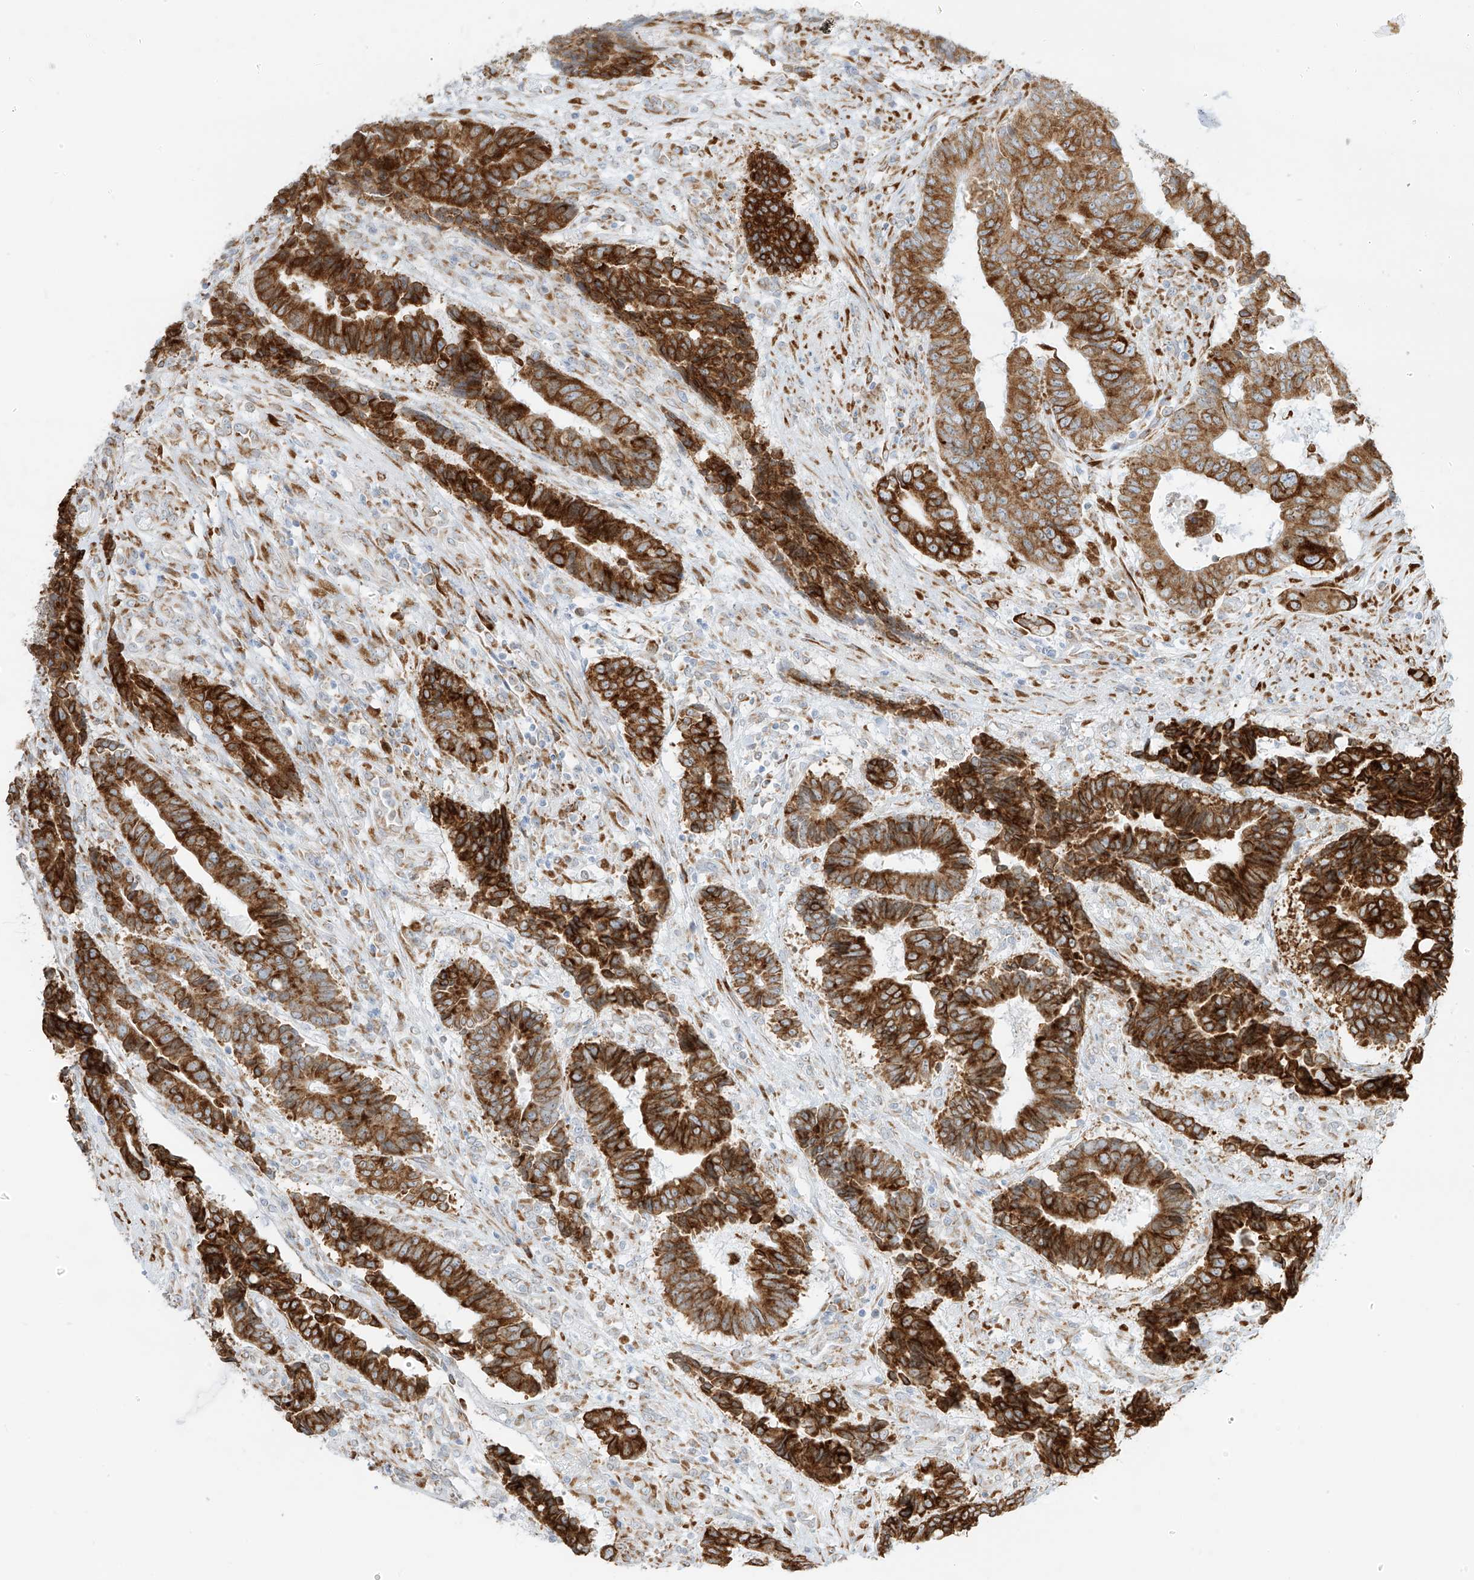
{"staining": {"intensity": "strong", "quantity": ">75%", "location": "cytoplasmic/membranous"}, "tissue": "colorectal cancer", "cell_type": "Tumor cells", "image_type": "cancer", "snomed": [{"axis": "morphology", "description": "Adenocarcinoma, NOS"}, {"axis": "topography", "description": "Rectum"}], "caption": "Adenocarcinoma (colorectal) stained with a brown dye demonstrates strong cytoplasmic/membranous positive positivity in about >75% of tumor cells.", "gene": "LRRC59", "patient": {"sex": "male", "age": 84}}